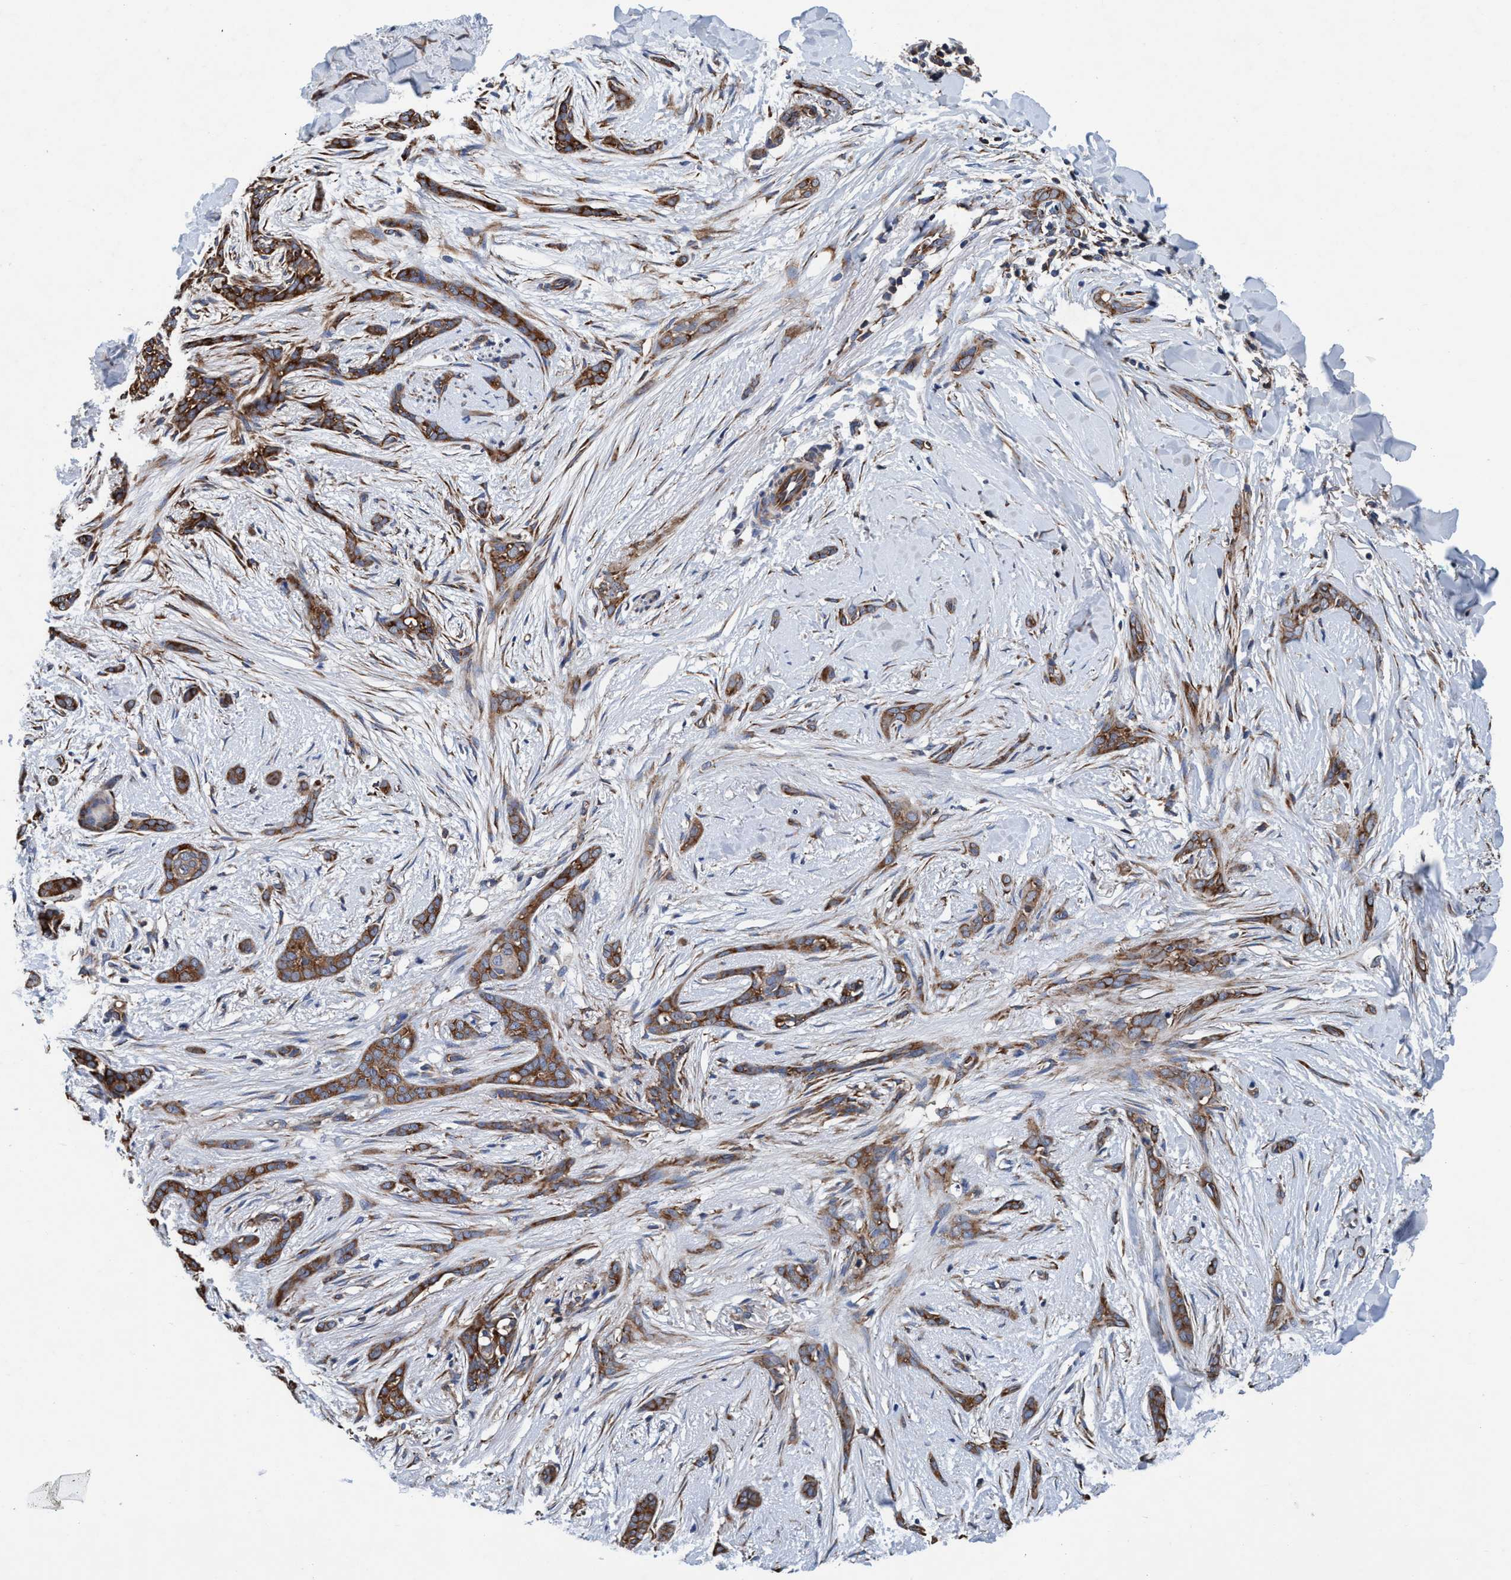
{"staining": {"intensity": "strong", "quantity": ">75%", "location": "cytoplasmic/membranous"}, "tissue": "skin cancer", "cell_type": "Tumor cells", "image_type": "cancer", "snomed": [{"axis": "morphology", "description": "Basal cell carcinoma"}, {"axis": "morphology", "description": "Adnexal tumor, benign"}, {"axis": "topography", "description": "Skin"}], "caption": "Immunohistochemical staining of human benign adnexal tumor (skin) shows strong cytoplasmic/membranous protein expression in about >75% of tumor cells.", "gene": "ENDOG", "patient": {"sex": "female", "age": 42}}